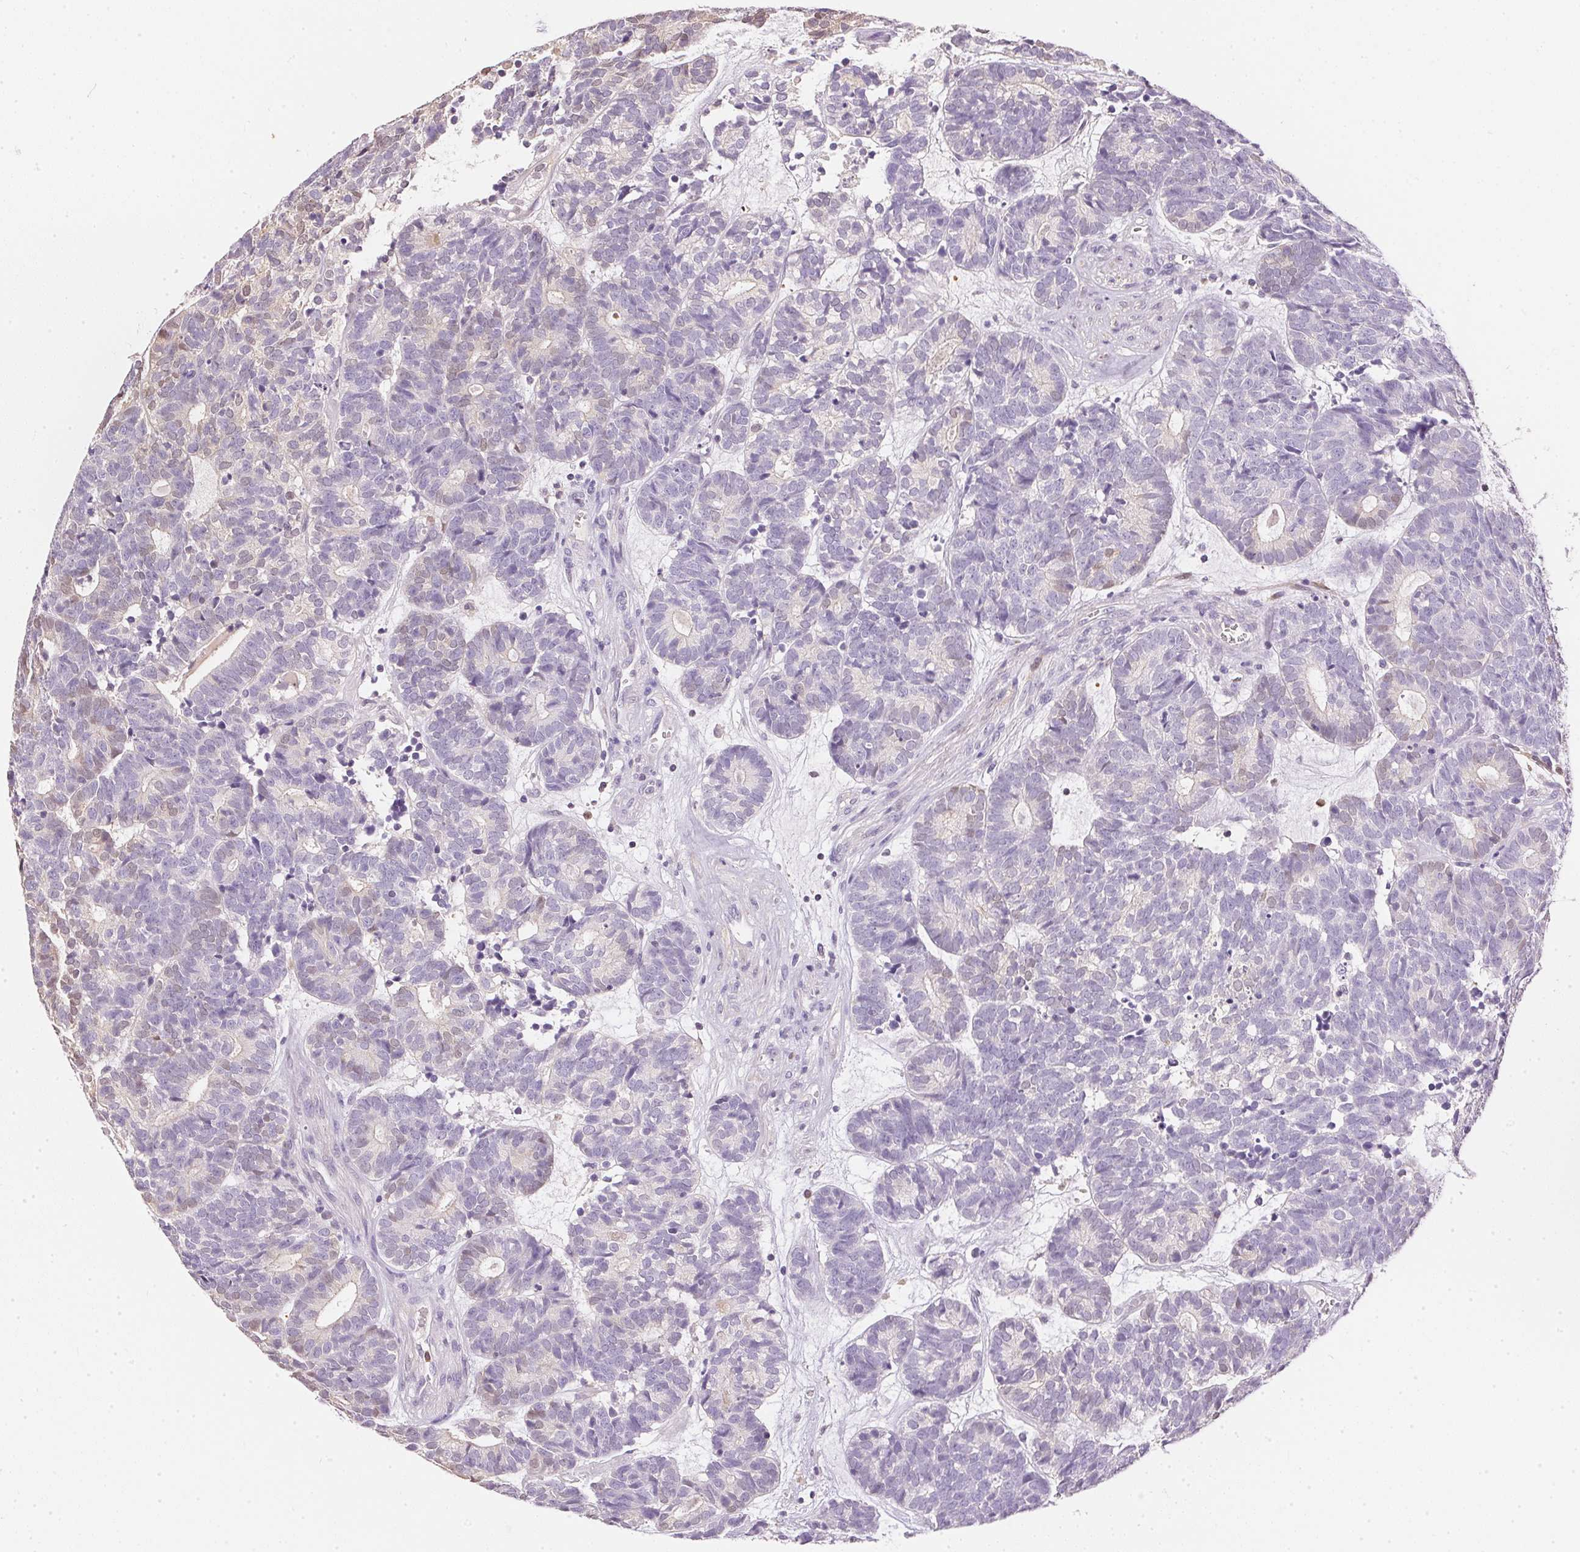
{"staining": {"intensity": "negative", "quantity": "none", "location": "none"}, "tissue": "head and neck cancer", "cell_type": "Tumor cells", "image_type": "cancer", "snomed": [{"axis": "morphology", "description": "Adenocarcinoma, NOS"}, {"axis": "topography", "description": "Head-Neck"}], "caption": "DAB (3,3'-diaminobenzidine) immunohistochemical staining of human adenocarcinoma (head and neck) shows no significant positivity in tumor cells.", "gene": "S100A3", "patient": {"sex": "female", "age": 81}}